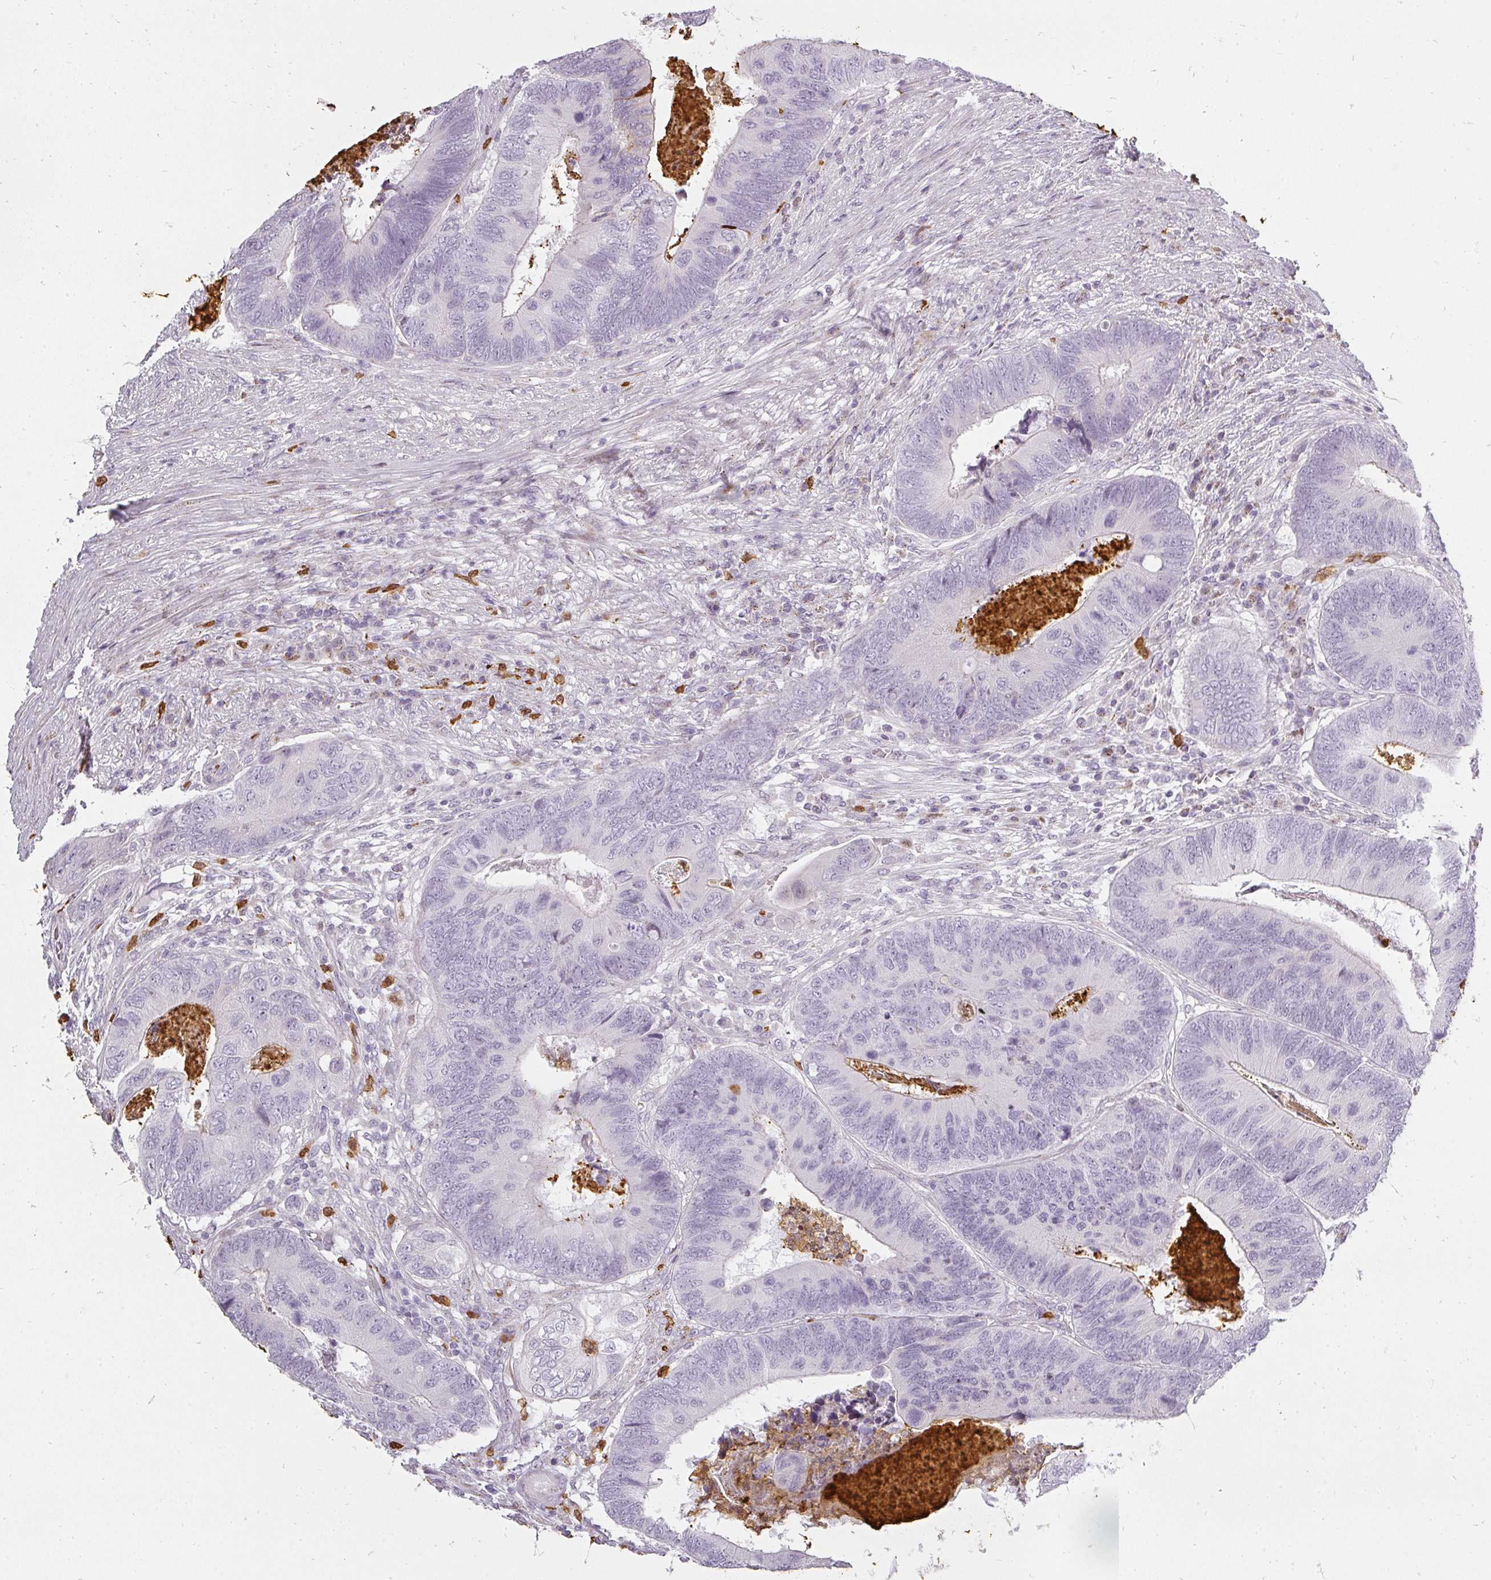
{"staining": {"intensity": "negative", "quantity": "none", "location": "none"}, "tissue": "colorectal cancer", "cell_type": "Tumor cells", "image_type": "cancer", "snomed": [{"axis": "morphology", "description": "Adenocarcinoma, NOS"}, {"axis": "topography", "description": "Colon"}], "caption": "Colorectal adenocarcinoma was stained to show a protein in brown. There is no significant expression in tumor cells. (DAB IHC, high magnification).", "gene": "BIK", "patient": {"sex": "female", "age": 67}}